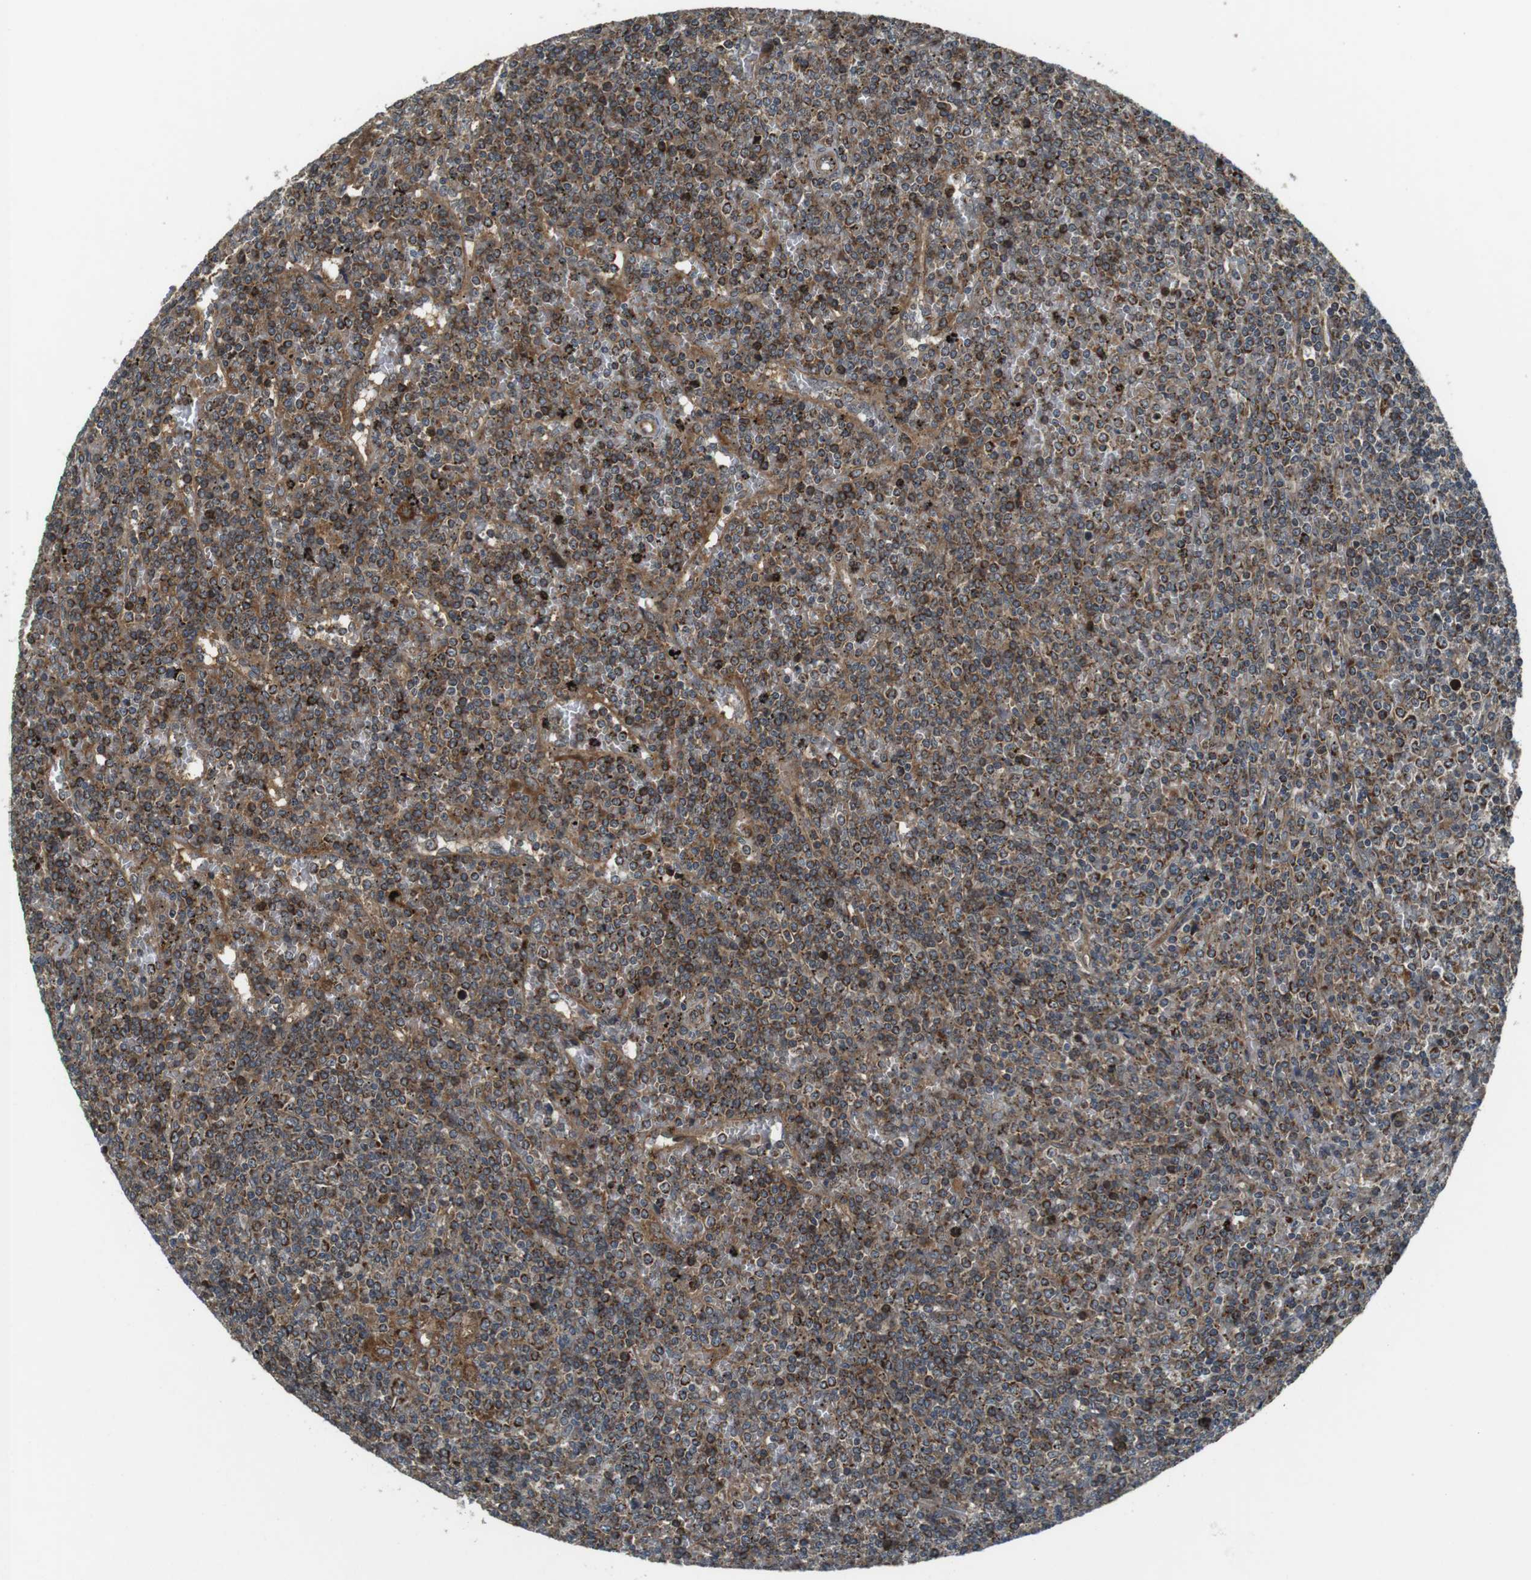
{"staining": {"intensity": "strong", "quantity": ">75%", "location": "cytoplasmic/membranous"}, "tissue": "lymphoma", "cell_type": "Tumor cells", "image_type": "cancer", "snomed": [{"axis": "morphology", "description": "Malignant lymphoma, non-Hodgkin's type, Low grade"}, {"axis": "topography", "description": "Spleen"}], "caption": "IHC of lymphoma demonstrates high levels of strong cytoplasmic/membranous staining in about >75% of tumor cells.", "gene": "IFFO2", "patient": {"sex": "female", "age": 19}}